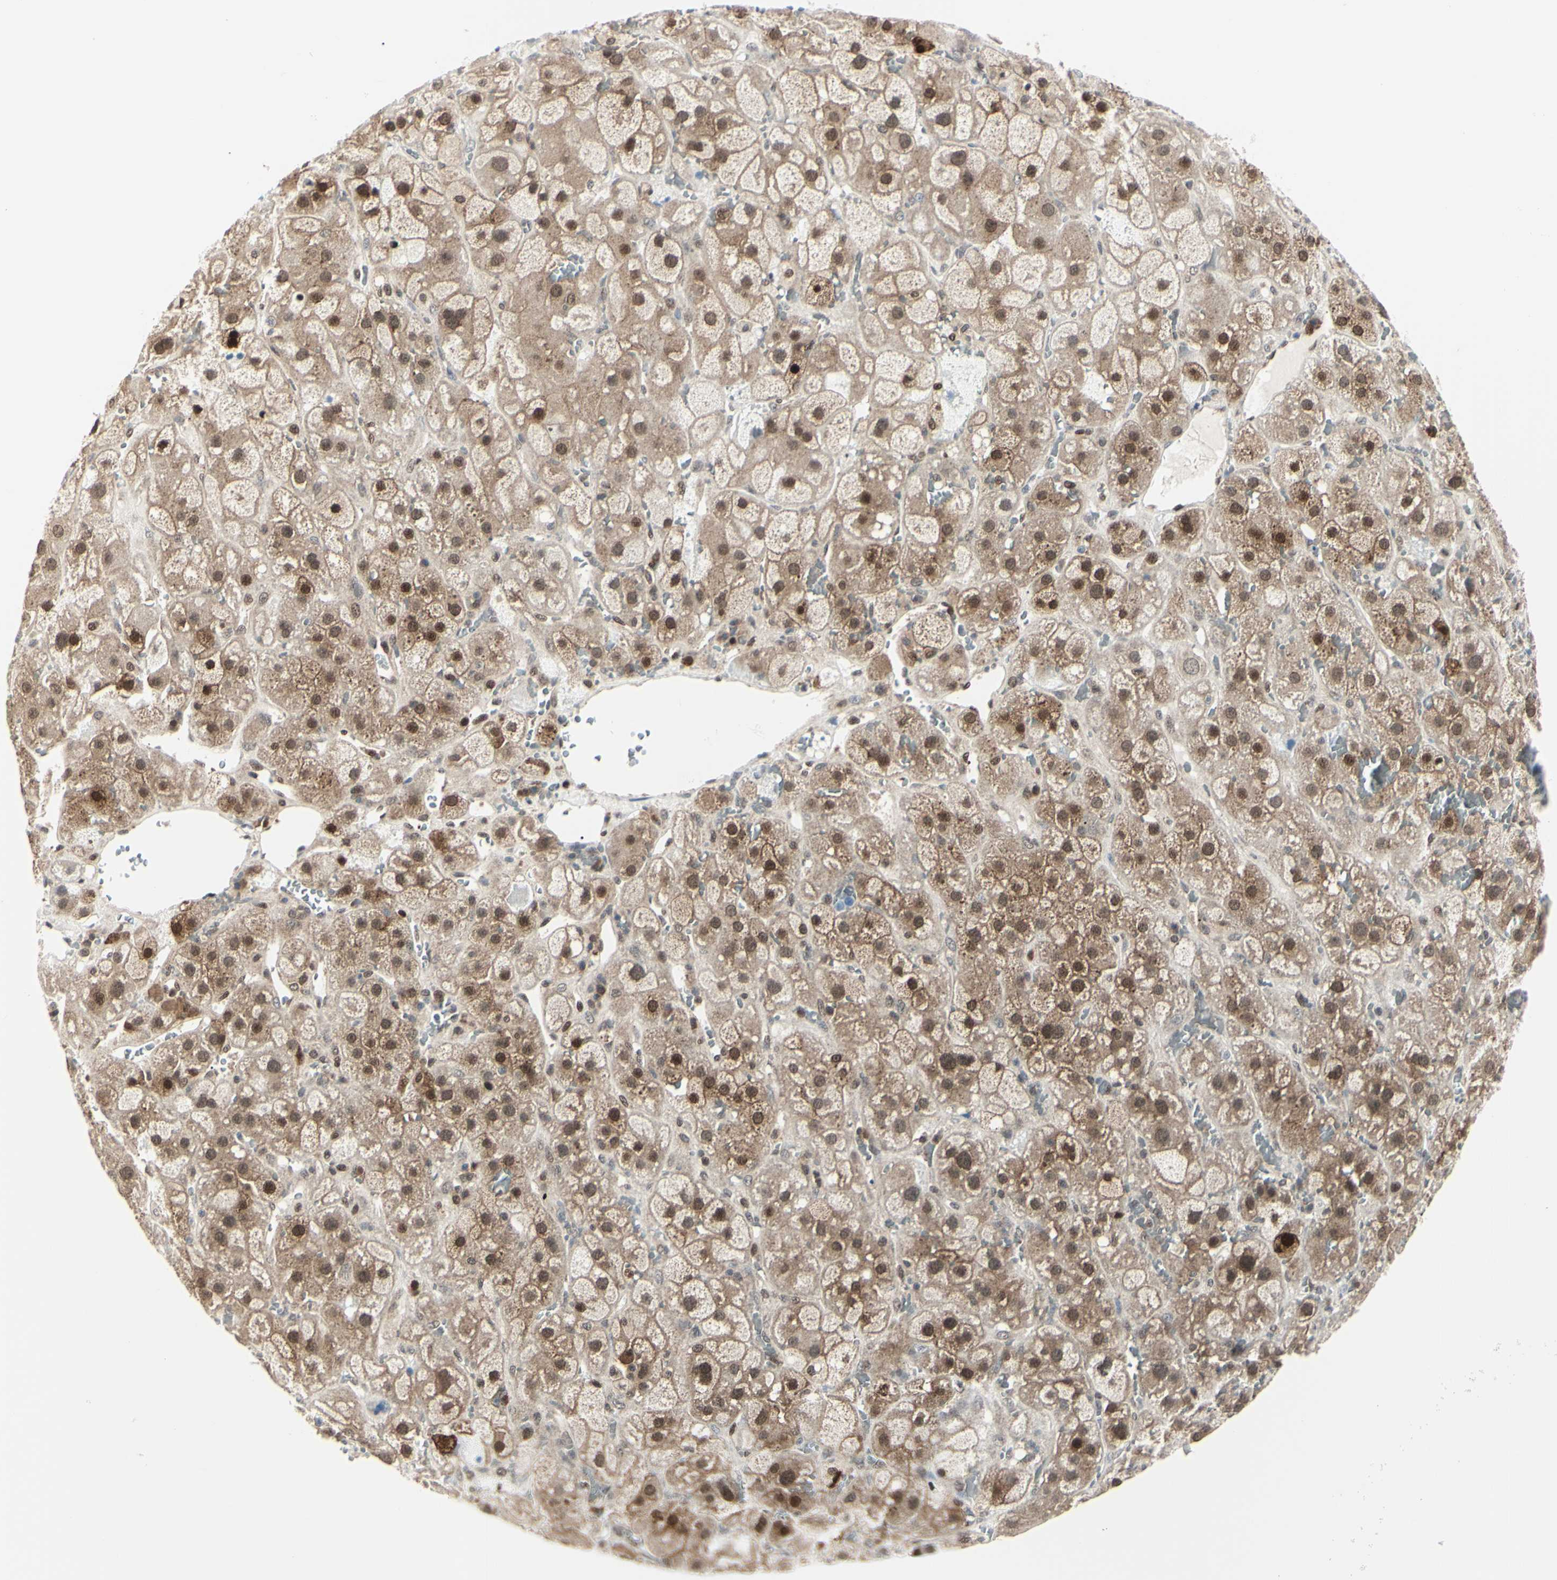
{"staining": {"intensity": "moderate", "quantity": ">75%", "location": "cytoplasmic/membranous,nuclear"}, "tissue": "adrenal gland", "cell_type": "Glandular cells", "image_type": "normal", "snomed": [{"axis": "morphology", "description": "Normal tissue, NOS"}, {"axis": "topography", "description": "Adrenal gland"}], "caption": "Protein staining of benign adrenal gland reveals moderate cytoplasmic/membranous,nuclear expression in about >75% of glandular cells. (DAB = brown stain, brightfield microscopy at high magnification).", "gene": "PGK1", "patient": {"sex": "female", "age": 47}}